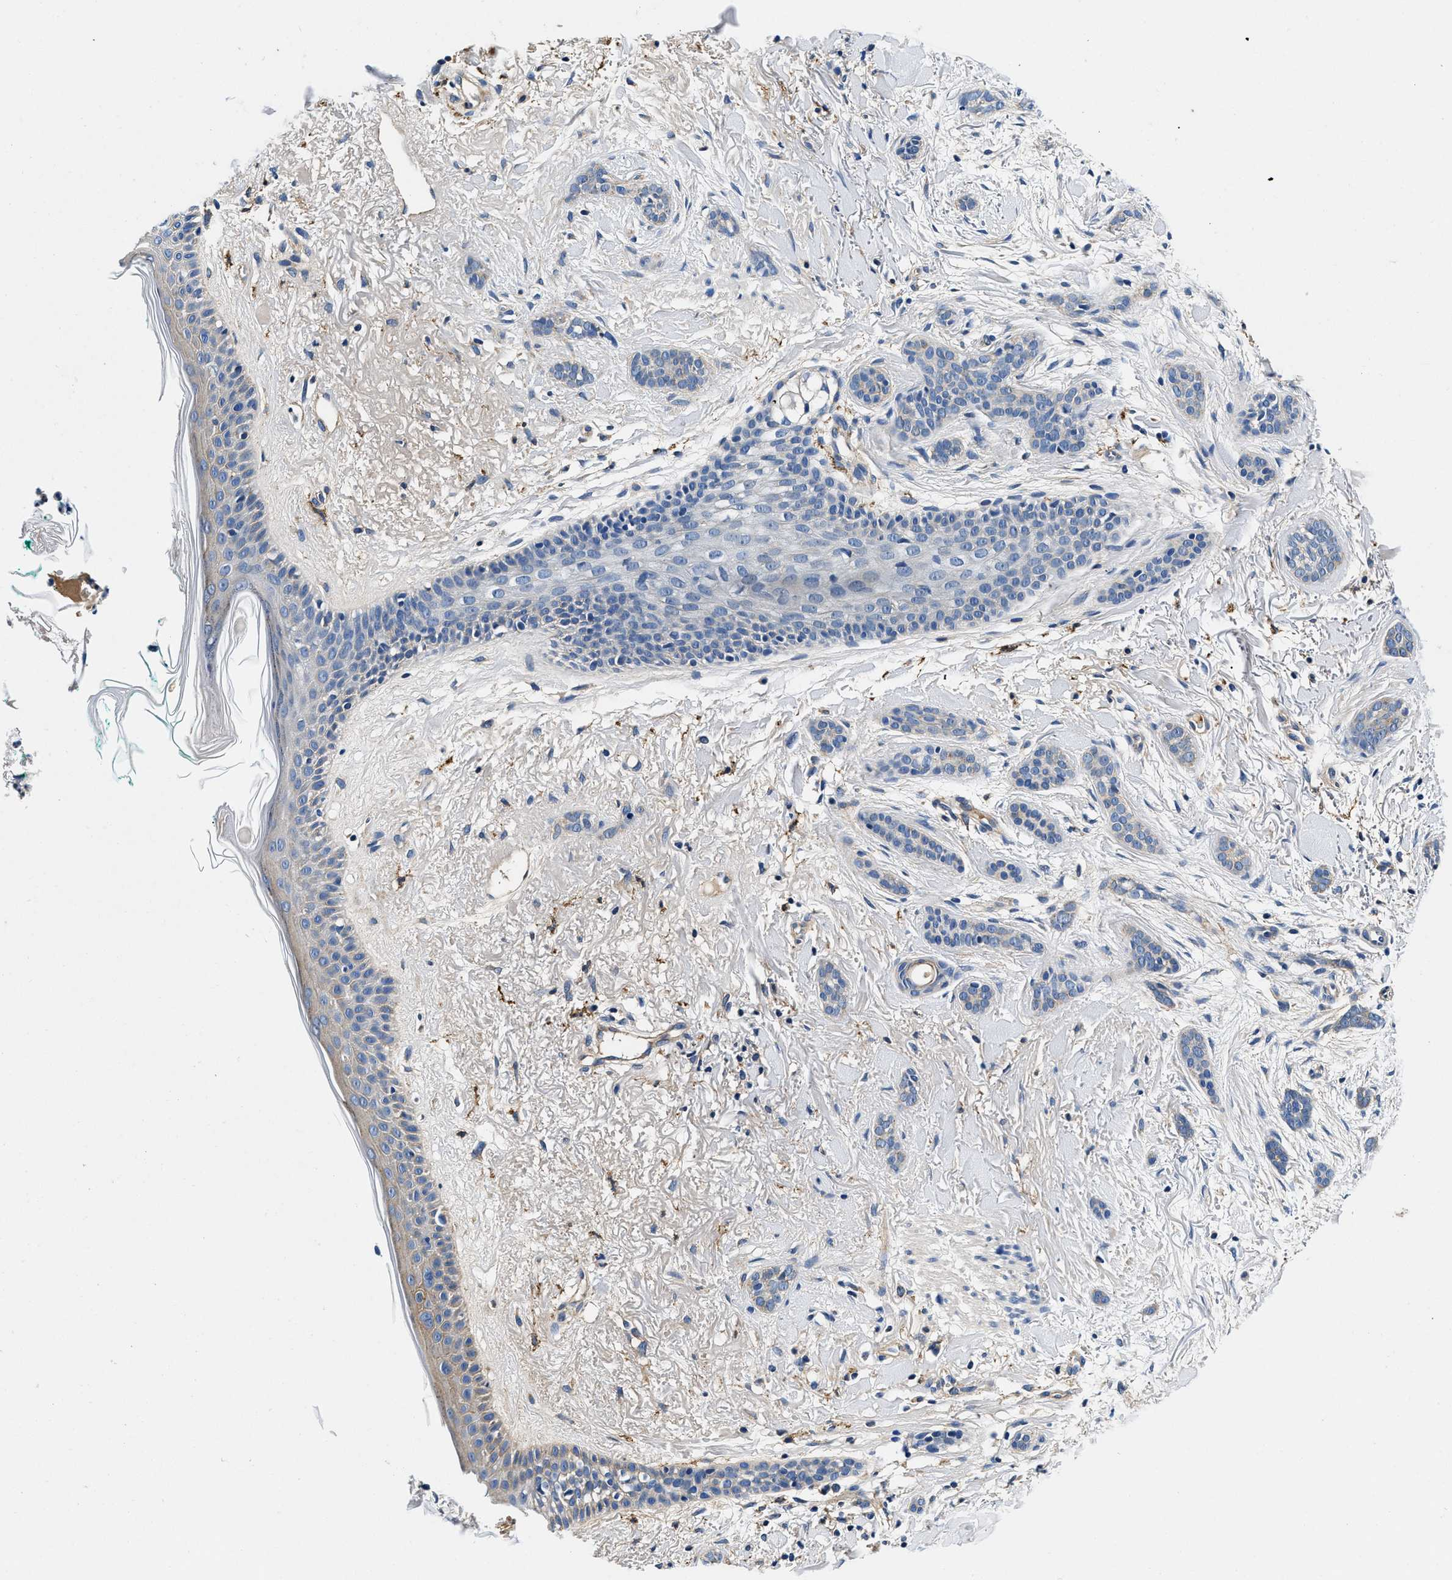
{"staining": {"intensity": "negative", "quantity": "none", "location": "none"}, "tissue": "skin cancer", "cell_type": "Tumor cells", "image_type": "cancer", "snomed": [{"axis": "morphology", "description": "Basal cell carcinoma"}, {"axis": "morphology", "description": "Adnexal tumor, benign"}, {"axis": "topography", "description": "Skin"}], "caption": "DAB (3,3'-diaminobenzidine) immunohistochemical staining of skin basal cell carcinoma displays no significant expression in tumor cells.", "gene": "ZFAND3", "patient": {"sex": "female", "age": 42}}